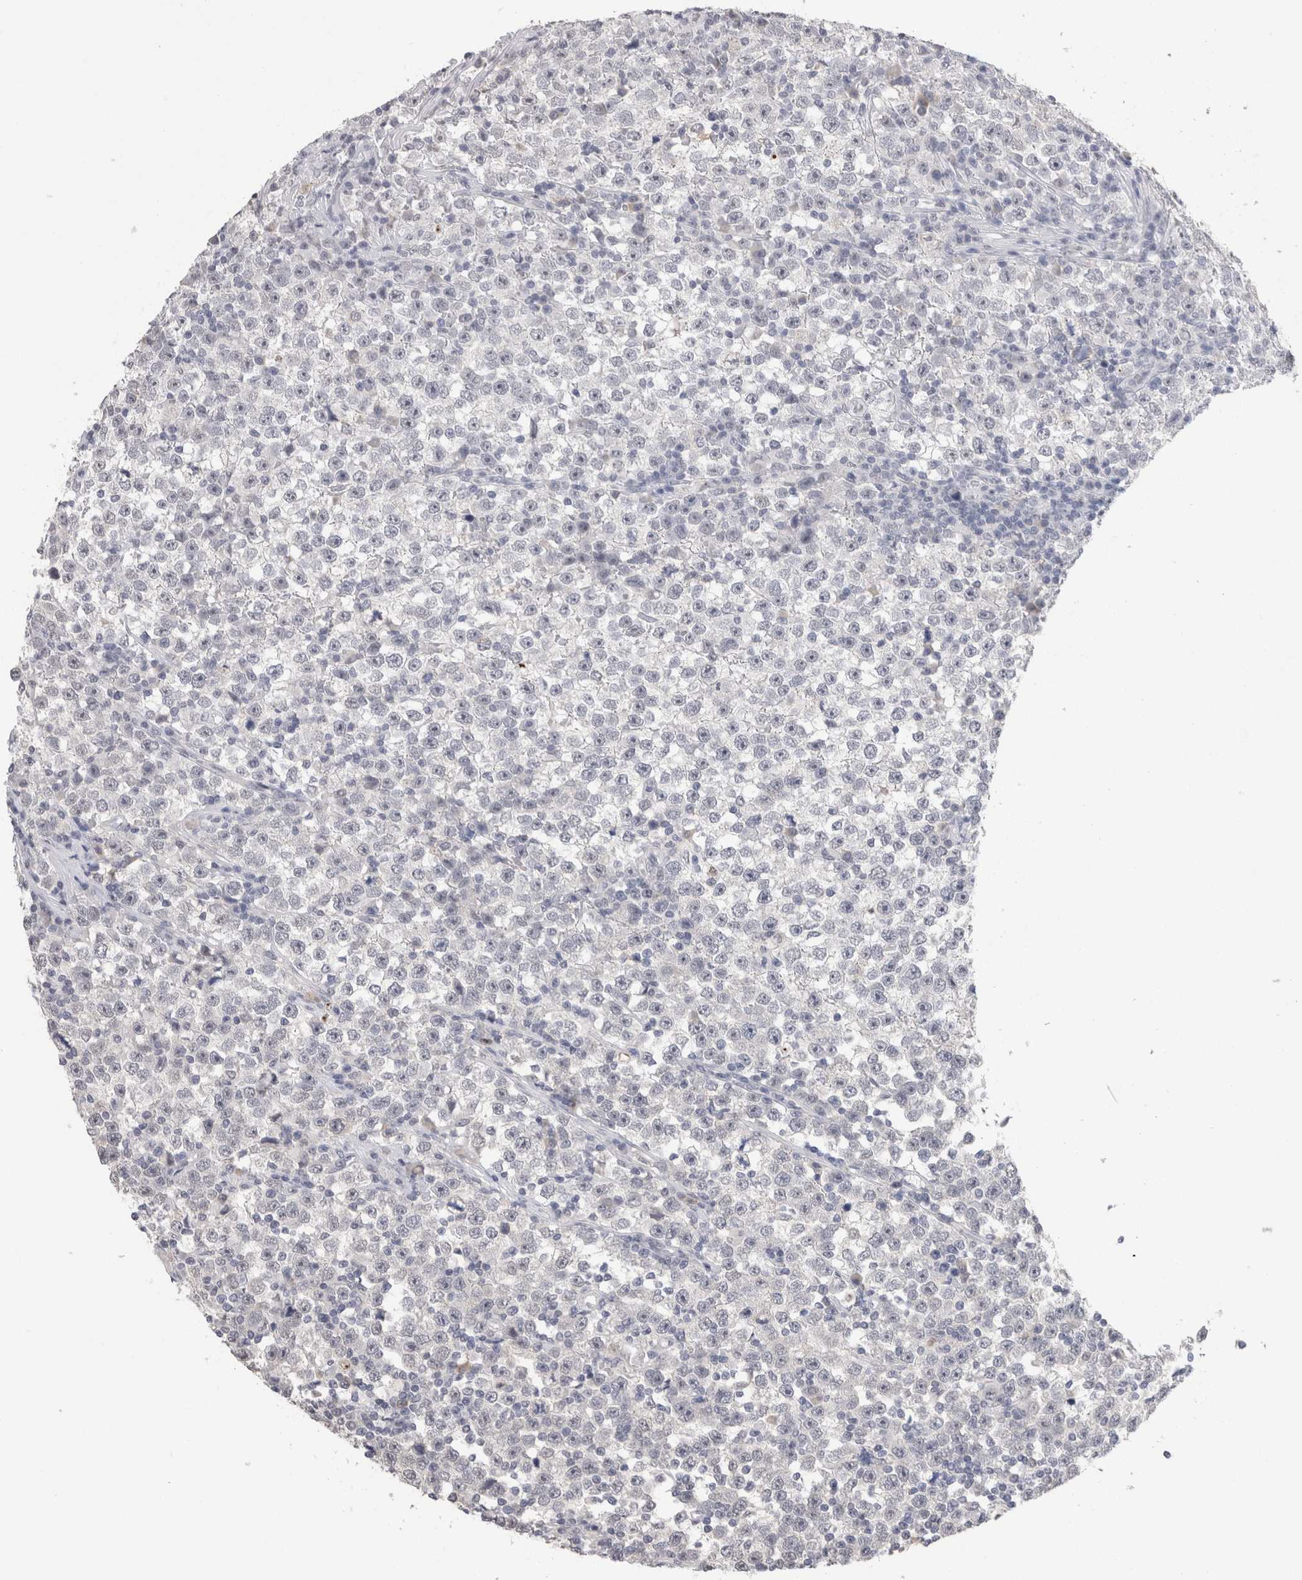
{"staining": {"intensity": "negative", "quantity": "none", "location": "none"}, "tissue": "testis cancer", "cell_type": "Tumor cells", "image_type": "cancer", "snomed": [{"axis": "morphology", "description": "Seminoma, NOS"}, {"axis": "topography", "description": "Testis"}], "caption": "Tumor cells are negative for protein expression in human seminoma (testis). (Stains: DAB immunohistochemistry with hematoxylin counter stain, Microscopy: brightfield microscopy at high magnification).", "gene": "CADM3", "patient": {"sex": "male", "age": 43}}